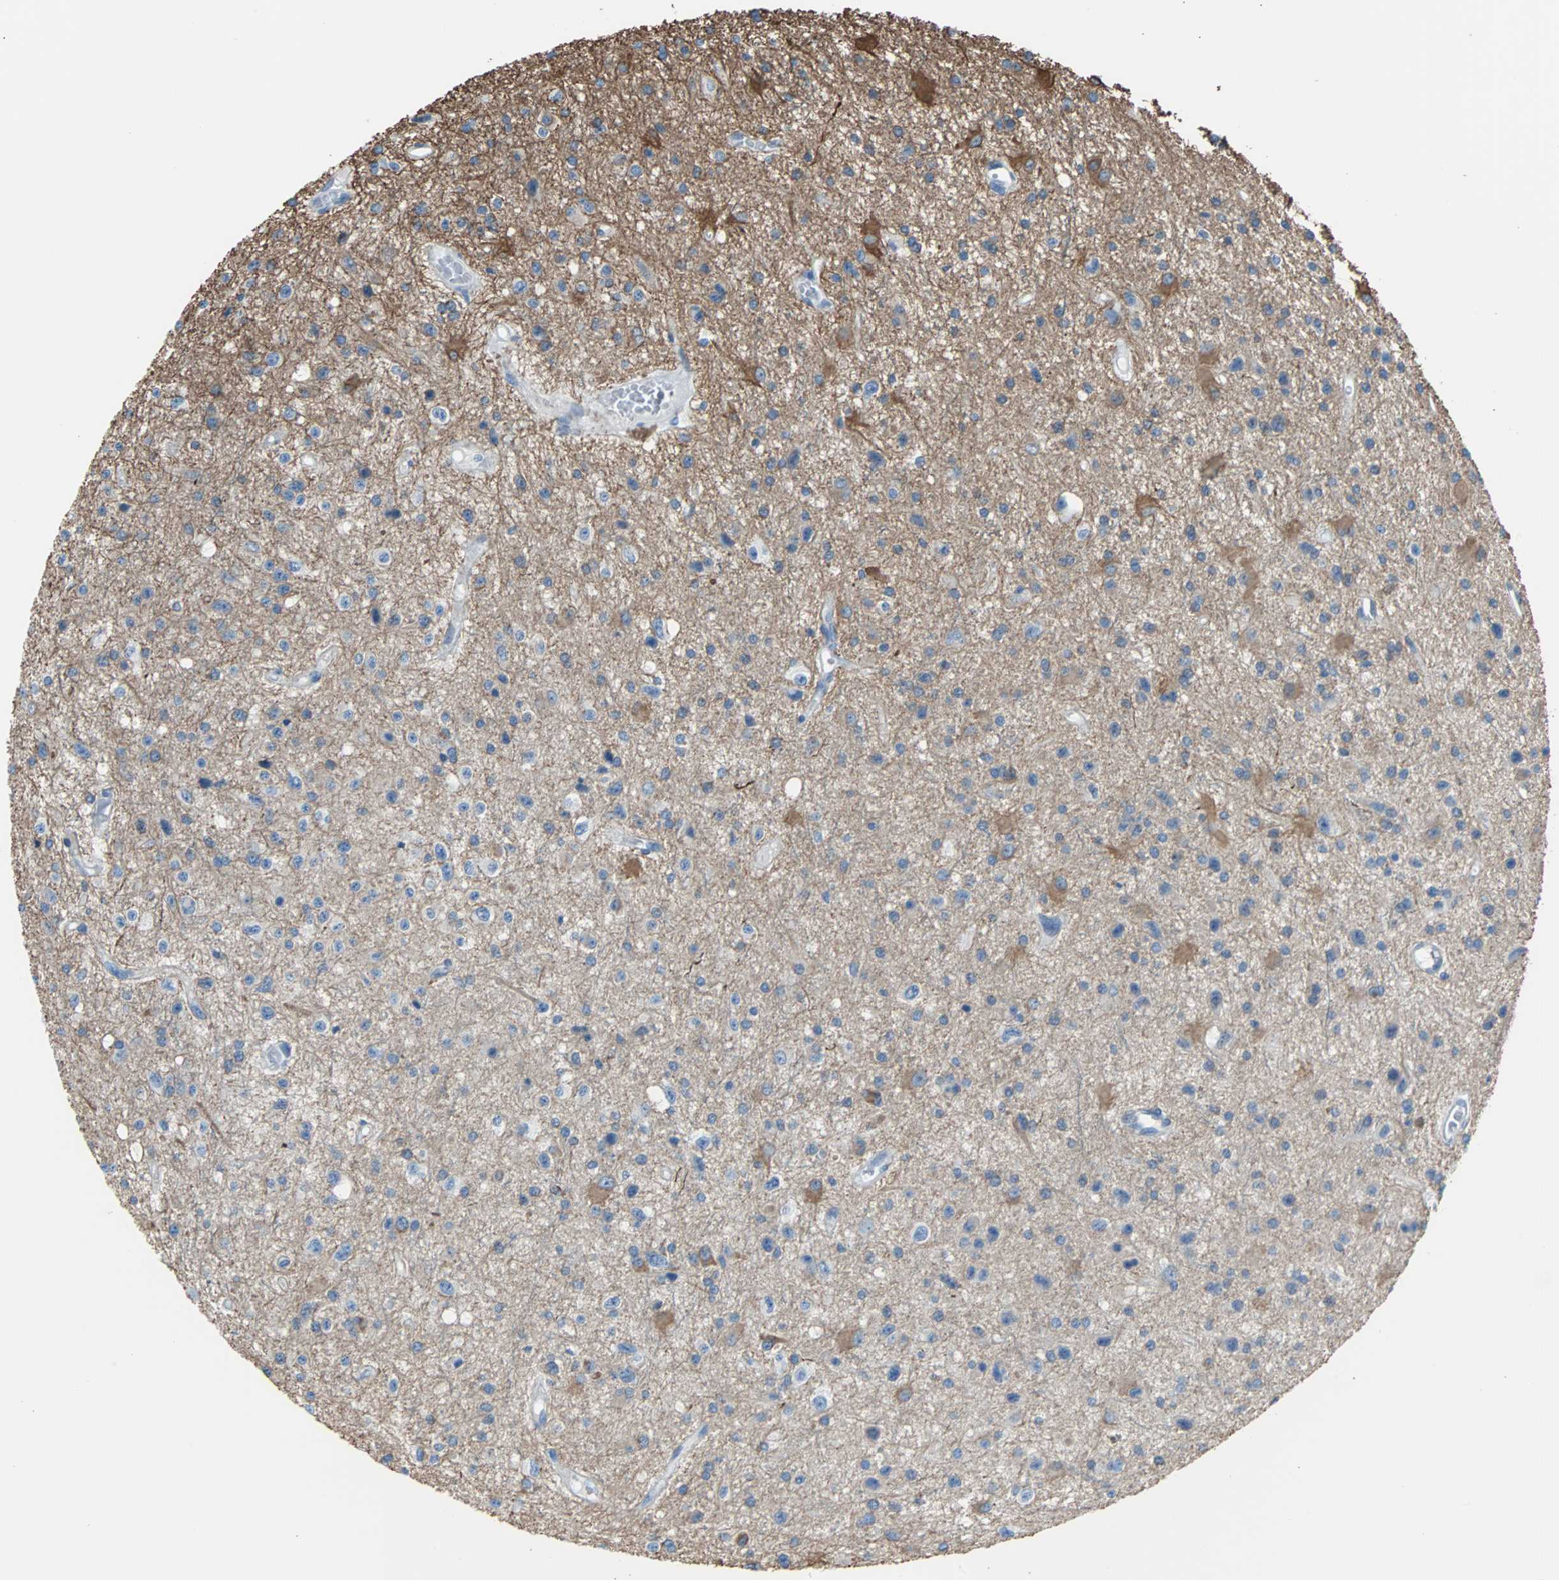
{"staining": {"intensity": "weak", "quantity": "25%-75%", "location": "cytoplasmic/membranous"}, "tissue": "glioma", "cell_type": "Tumor cells", "image_type": "cancer", "snomed": [{"axis": "morphology", "description": "Glioma, malignant, Low grade"}, {"axis": "topography", "description": "Brain"}], "caption": "About 25%-75% of tumor cells in human glioma demonstrate weak cytoplasmic/membranous protein expression as visualized by brown immunohistochemical staining.", "gene": "KRT7", "patient": {"sex": "male", "age": 58}}